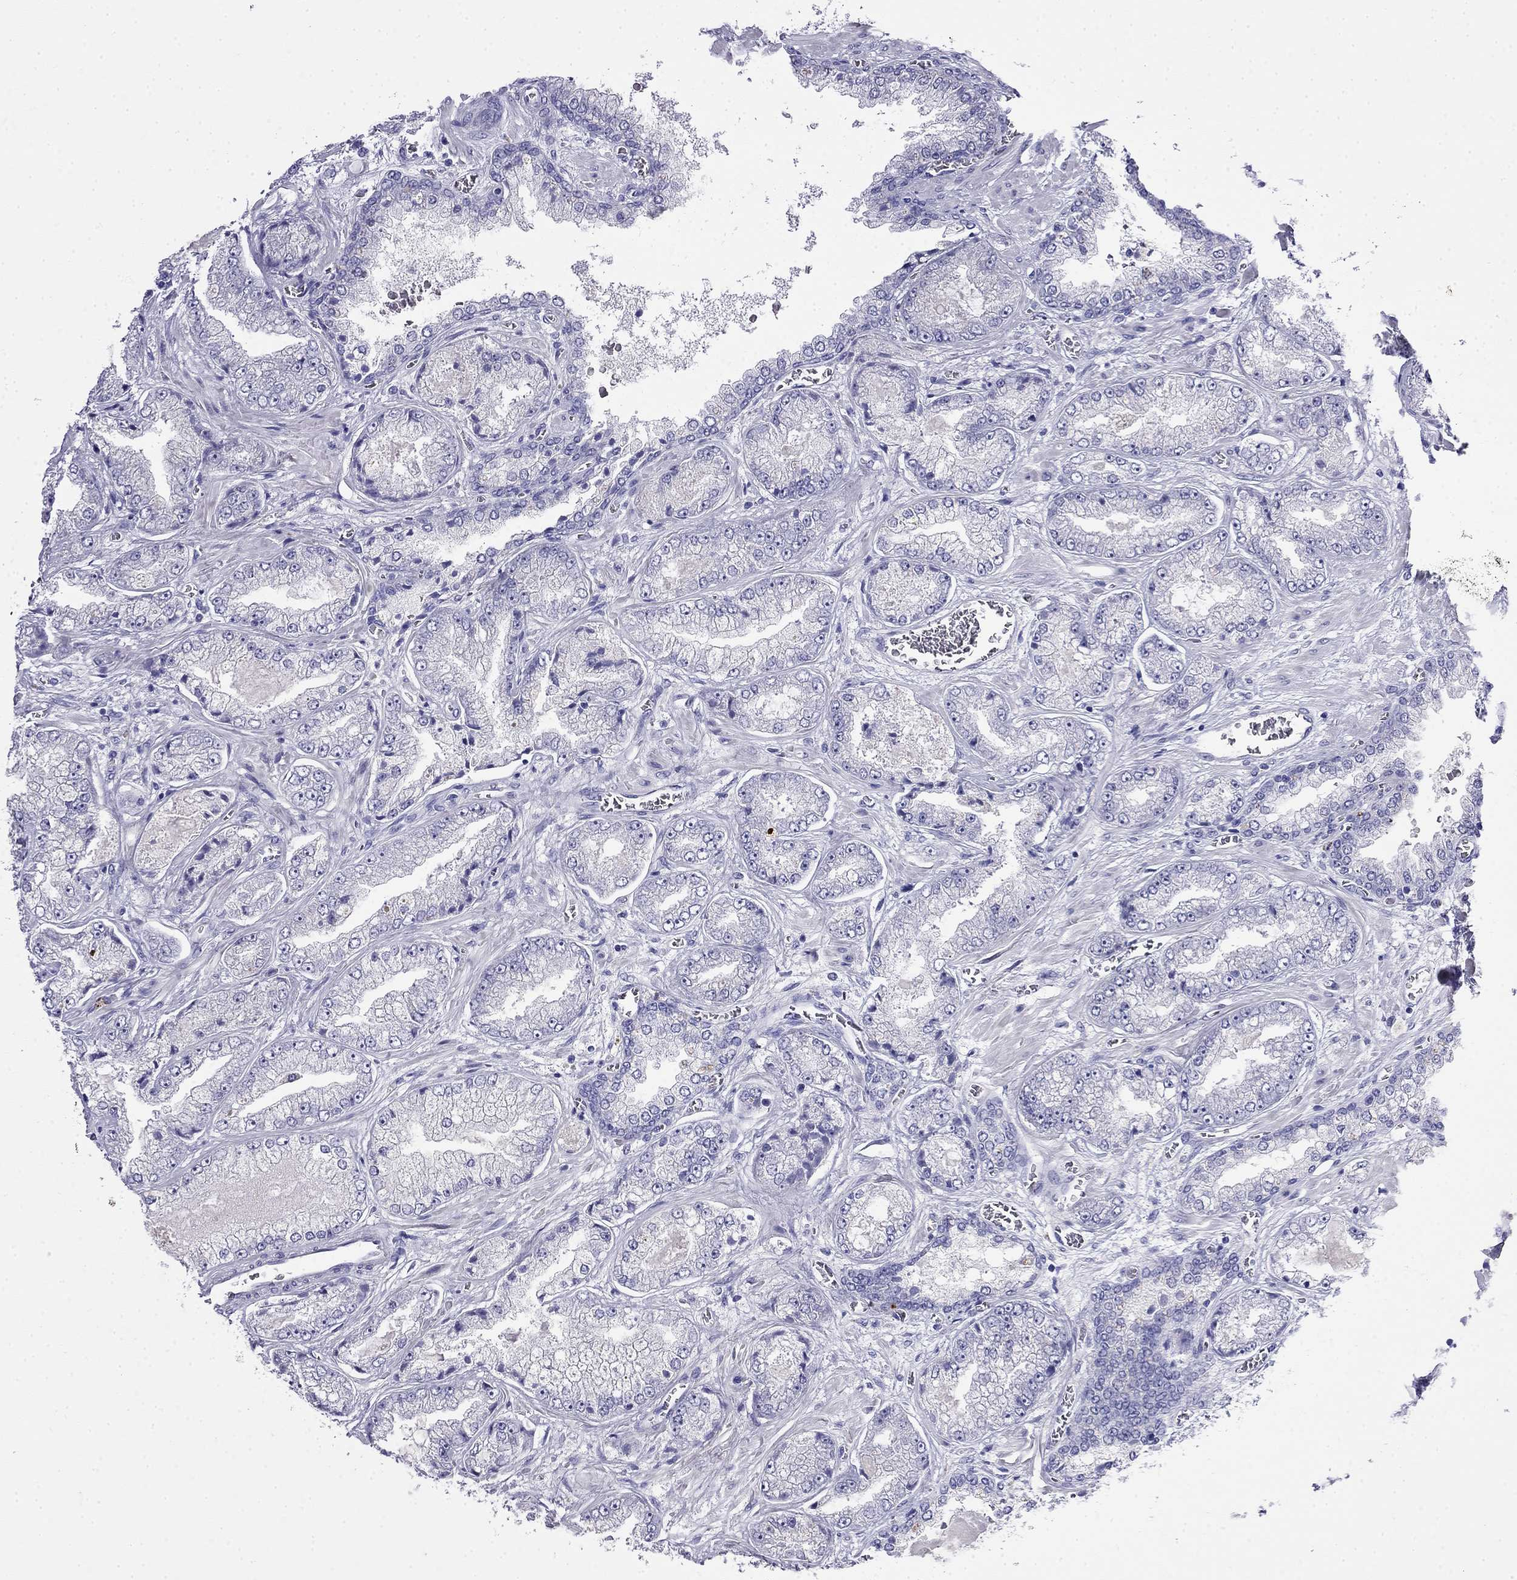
{"staining": {"intensity": "negative", "quantity": "none", "location": "none"}, "tissue": "prostate cancer", "cell_type": "Tumor cells", "image_type": "cancer", "snomed": [{"axis": "morphology", "description": "Adenocarcinoma, Low grade"}, {"axis": "topography", "description": "Prostate"}], "caption": "Immunohistochemistry (IHC) image of neoplastic tissue: prostate cancer stained with DAB (3,3'-diaminobenzidine) demonstrates no significant protein positivity in tumor cells.", "gene": "MYO15A", "patient": {"sex": "male", "age": 57}}